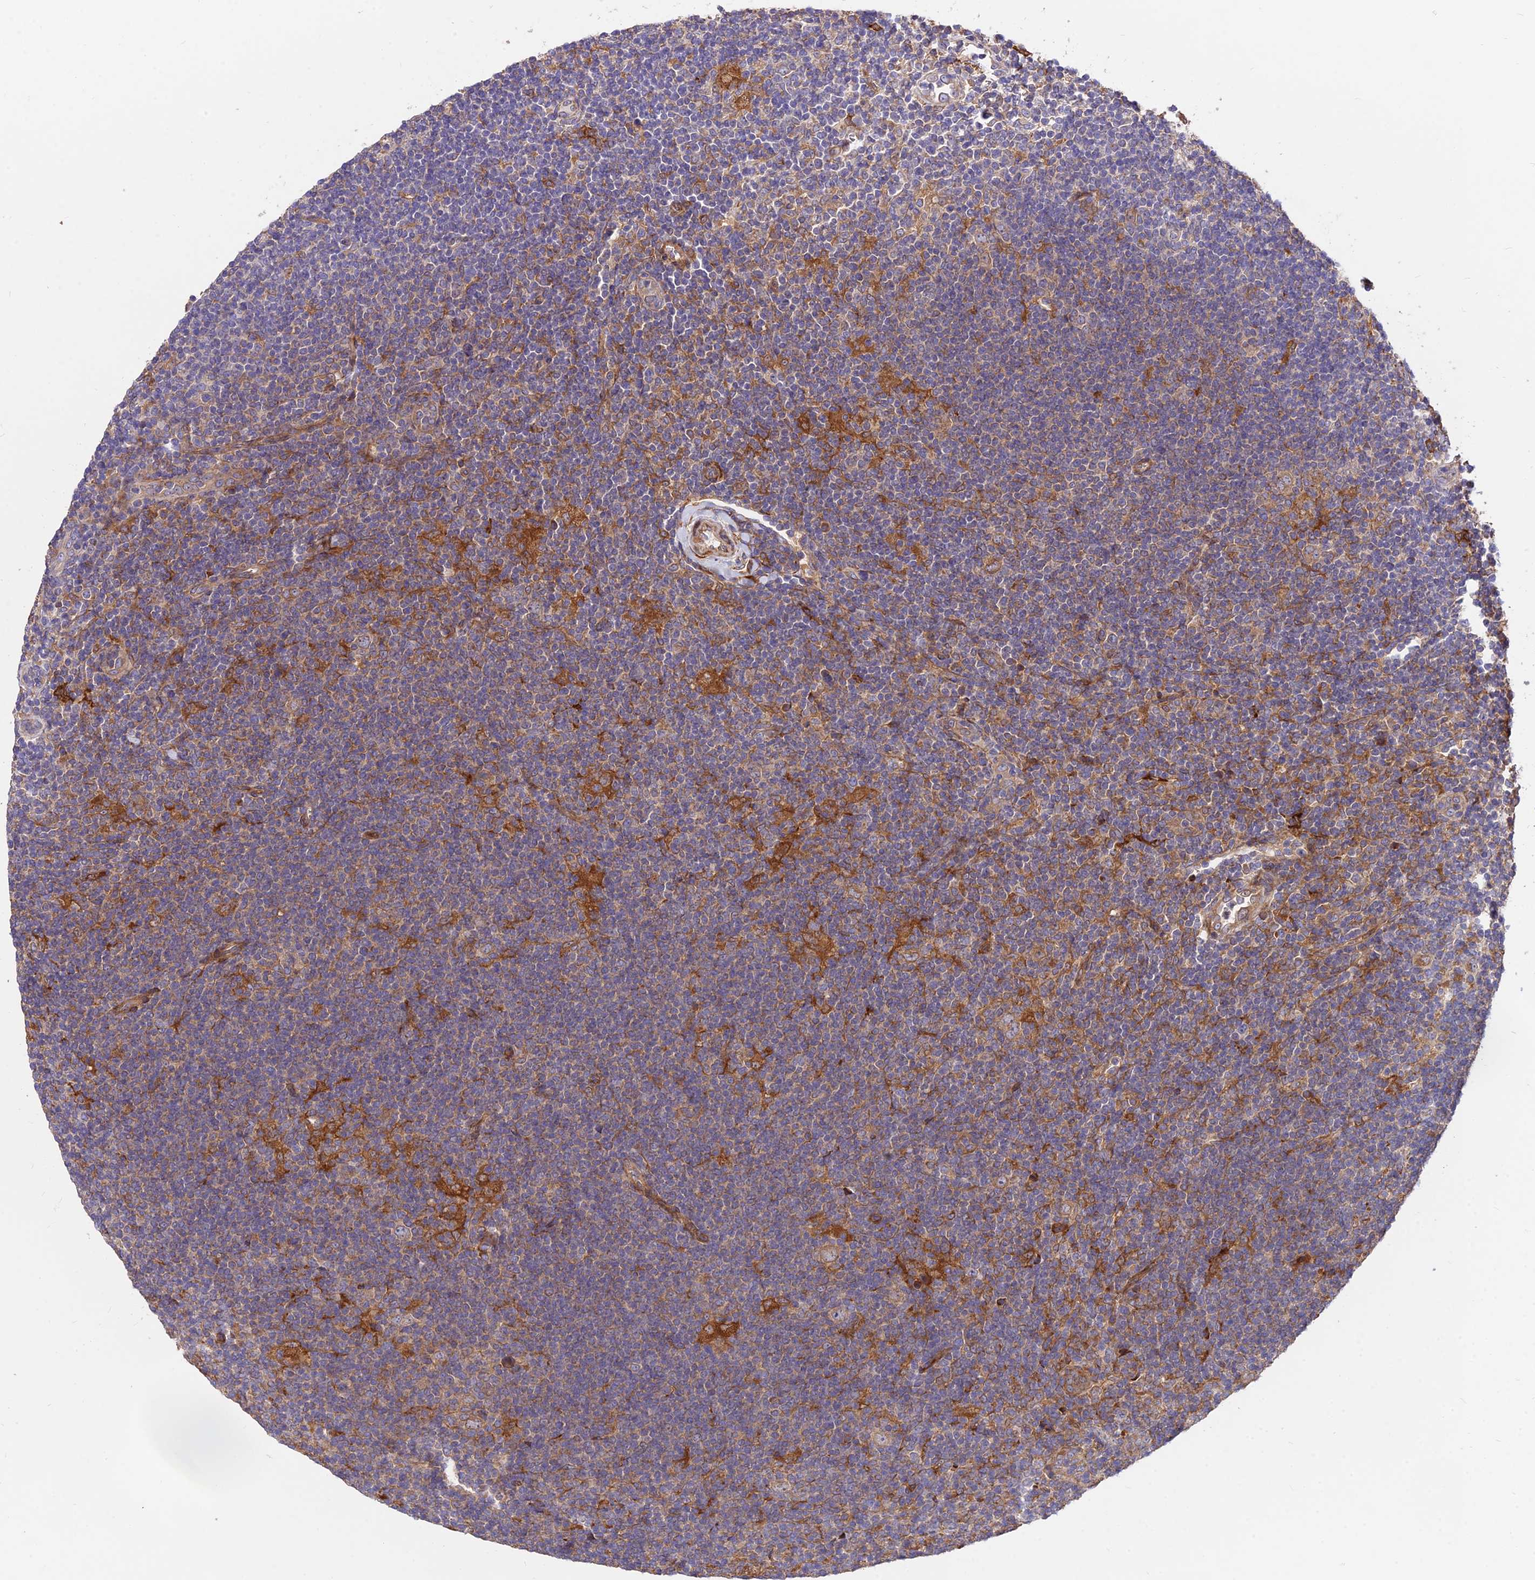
{"staining": {"intensity": "moderate", "quantity": ">75%", "location": "cytoplasmic/membranous"}, "tissue": "lymphoma", "cell_type": "Tumor cells", "image_type": "cancer", "snomed": [{"axis": "morphology", "description": "Hodgkin's disease, NOS"}, {"axis": "topography", "description": "Lymph node"}], "caption": "A brown stain shows moderate cytoplasmic/membranous expression of a protein in Hodgkin's disease tumor cells.", "gene": "ROCK1", "patient": {"sex": "female", "age": 57}}